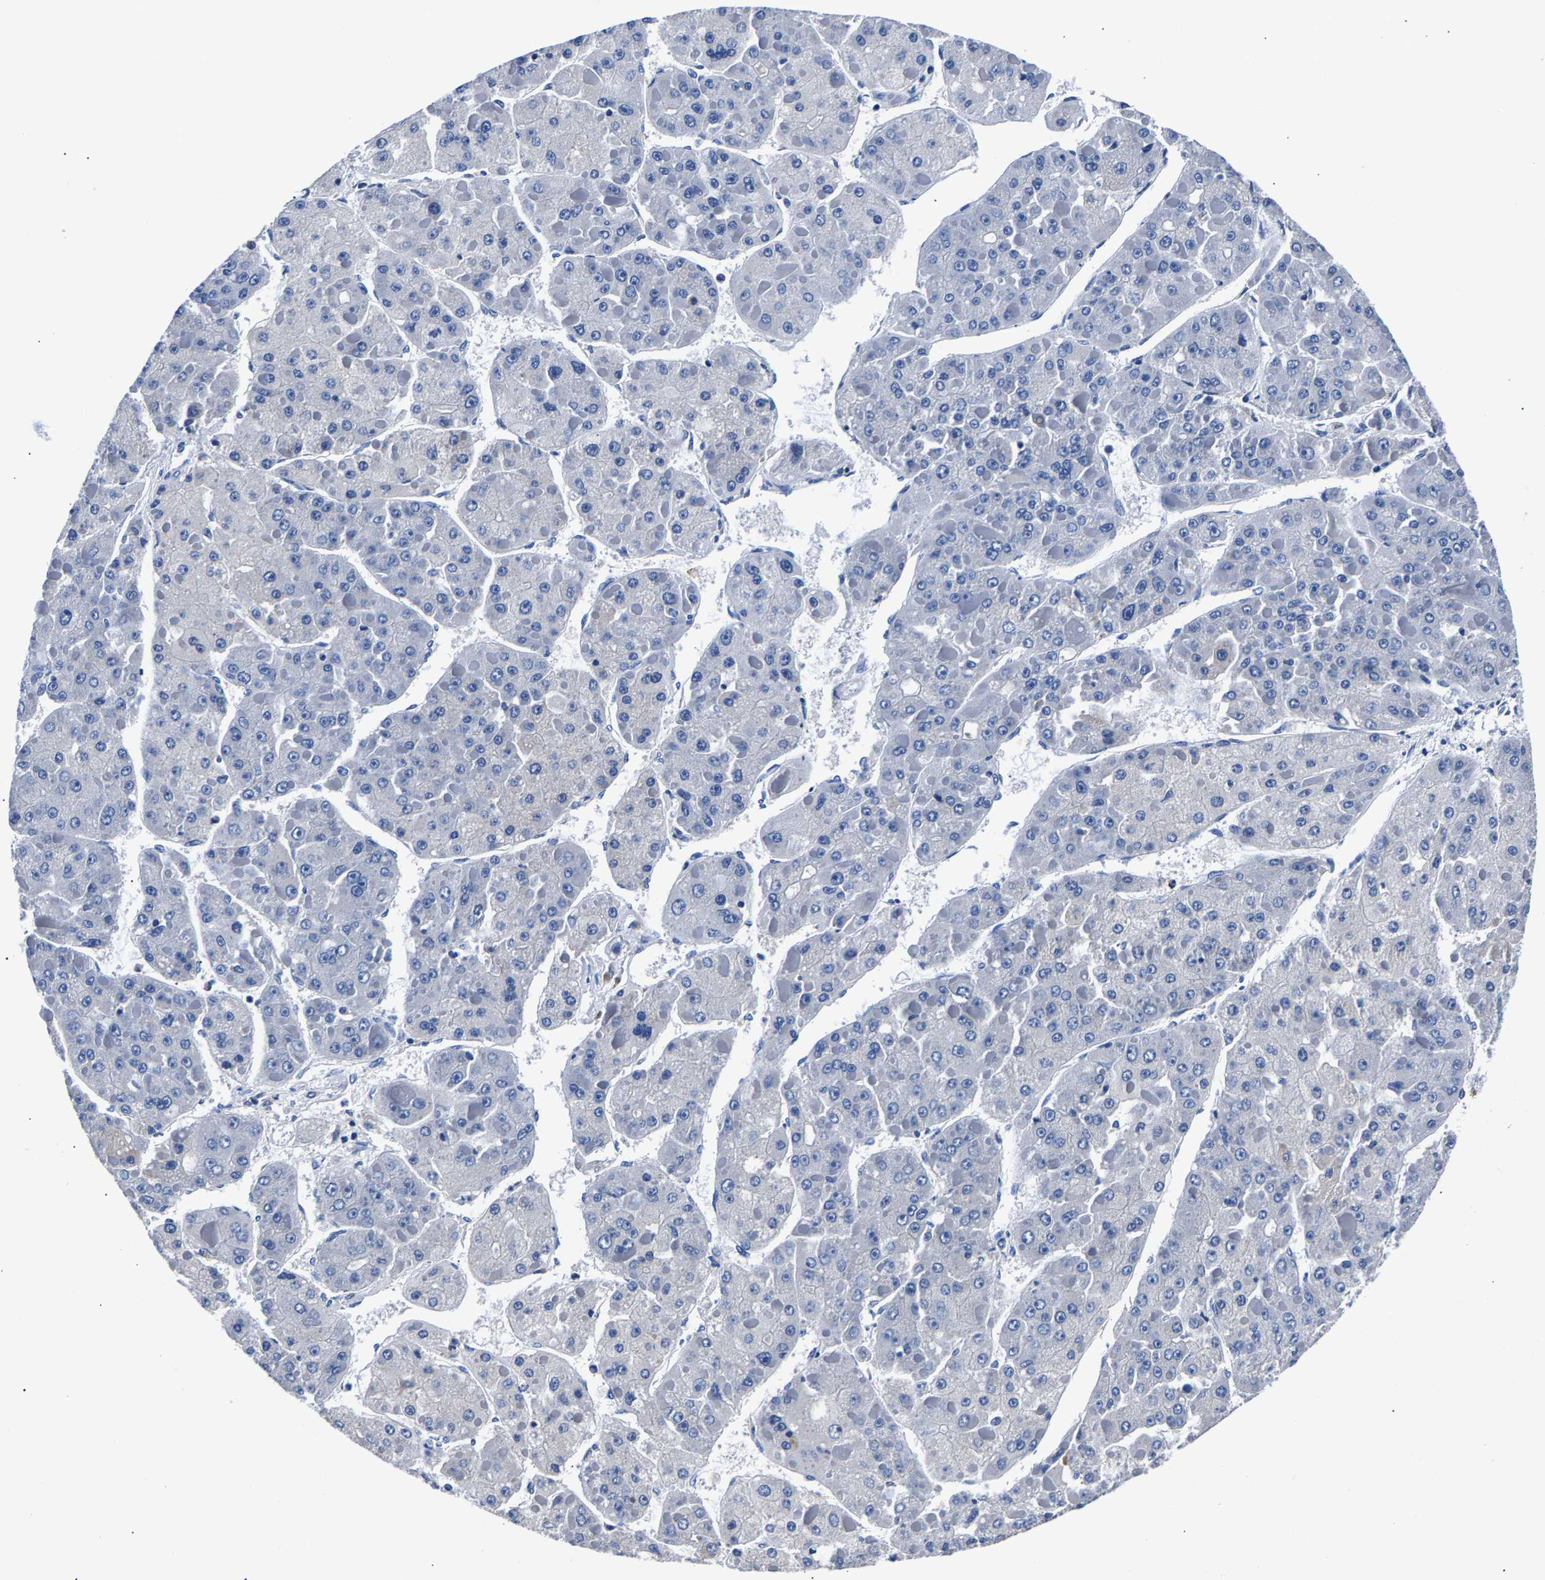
{"staining": {"intensity": "negative", "quantity": "none", "location": "none"}, "tissue": "liver cancer", "cell_type": "Tumor cells", "image_type": "cancer", "snomed": [{"axis": "morphology", "description": "Carcinoma, Hepatocellular, NOS"}, {"axis": "topography", "description": "Liver"}], "caption": "Immunohistochemistry (IHC) histopathology image of human liver cancer (hepatocellular carcinoma) stained for a protein (brown), which demonstrates no expression in tumor cells.", "gene": "PHF24", "patient": {"sex": "female", "age": 73}}